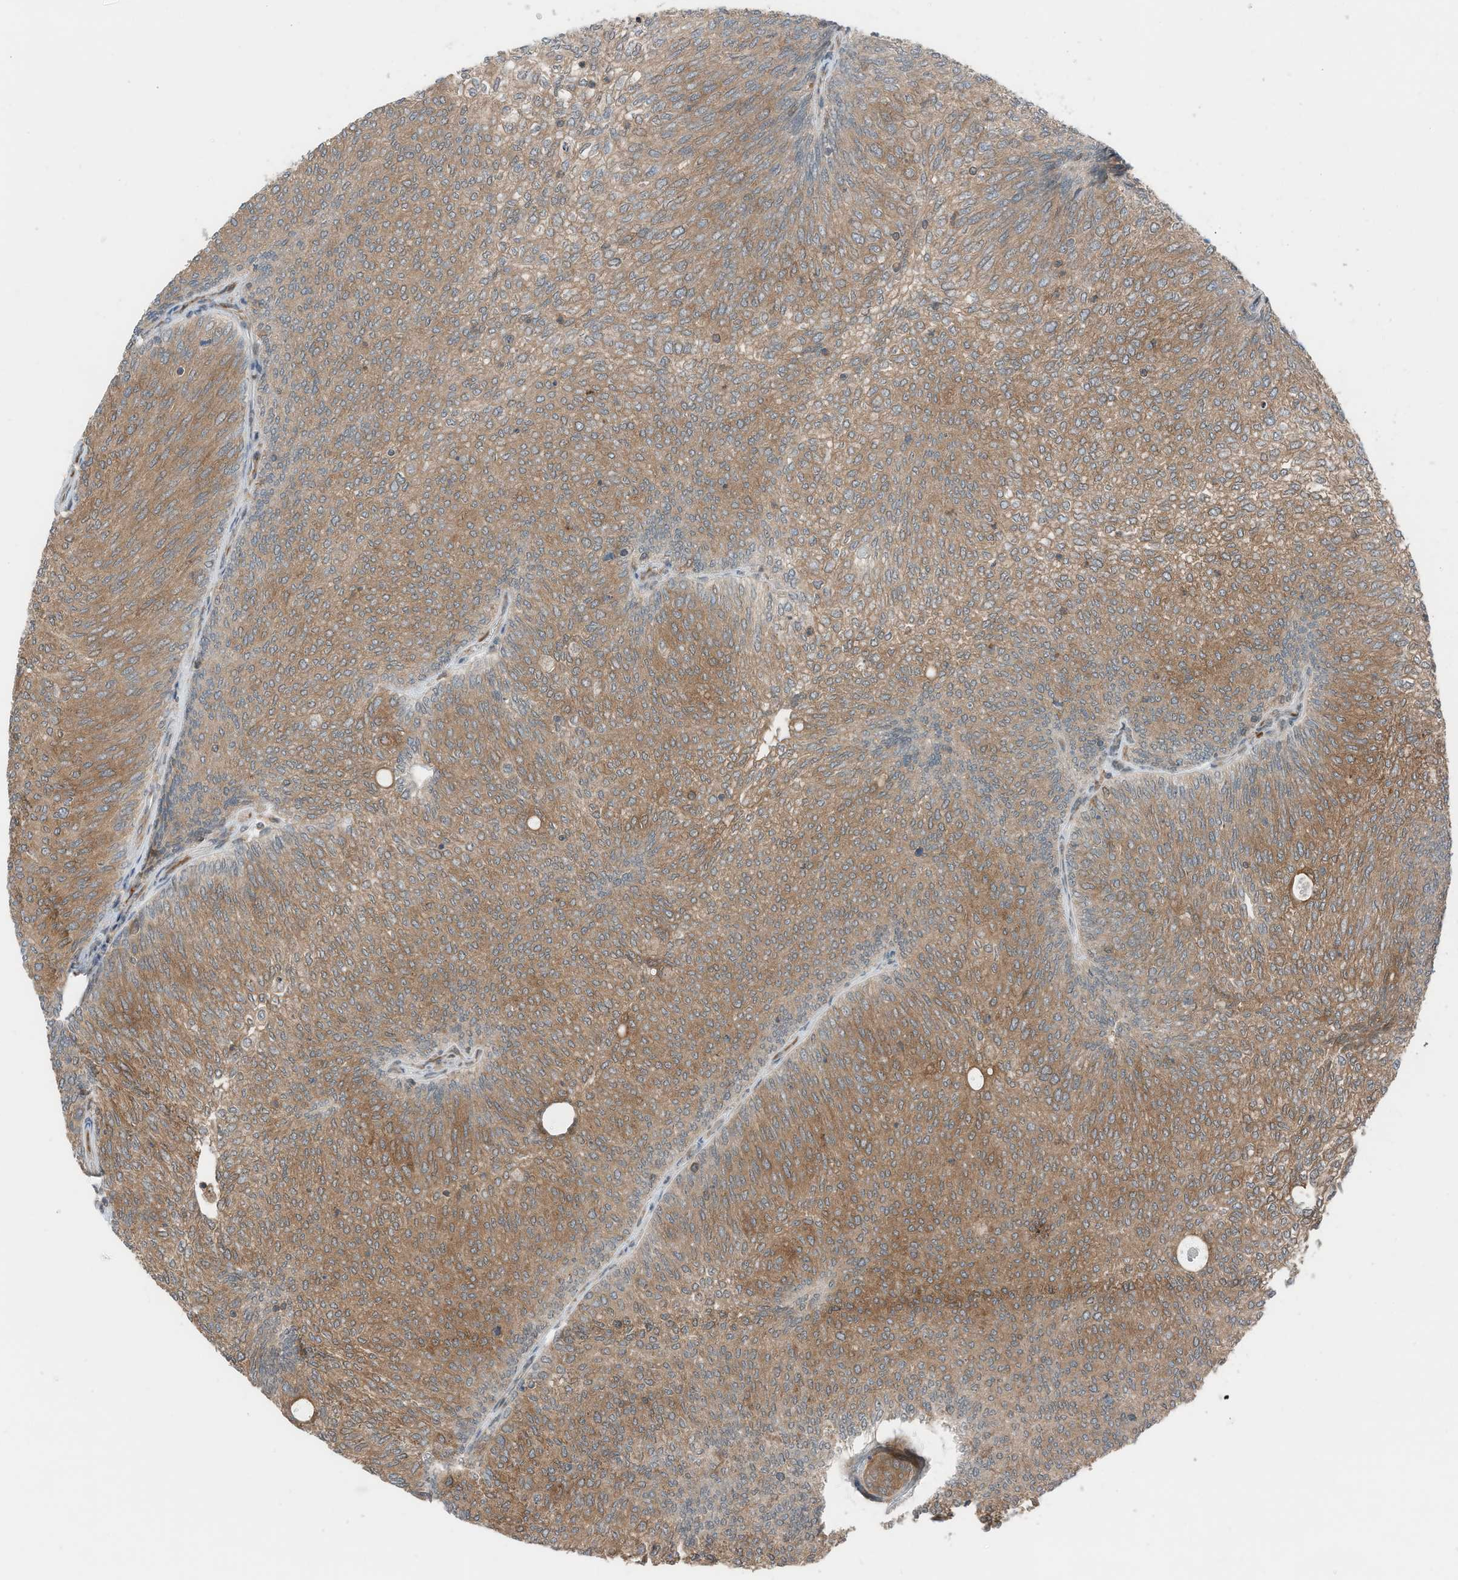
{"staining": {"intensity": "moderate", "quantity": ">75%", "location": "cytoplasmic/membranous"}, "tissue": "urothelial cancer", "cell_type": "Tumor cells", "image_type": "cancer", "snomed": [{"axis": "morphology", "description": "Urothelial carcinoma, Low grade"}, {"axis": "topography", "description": "Urinary bladder"}], "caption": "Human urothelial cancer stained for a protein (brown) exhibits moderate cytoplasmic/membranous positive expression in approximately >75% of tumor cells.", "gene": "RMND1", "patient": {"sex": "female", "age": 79}}